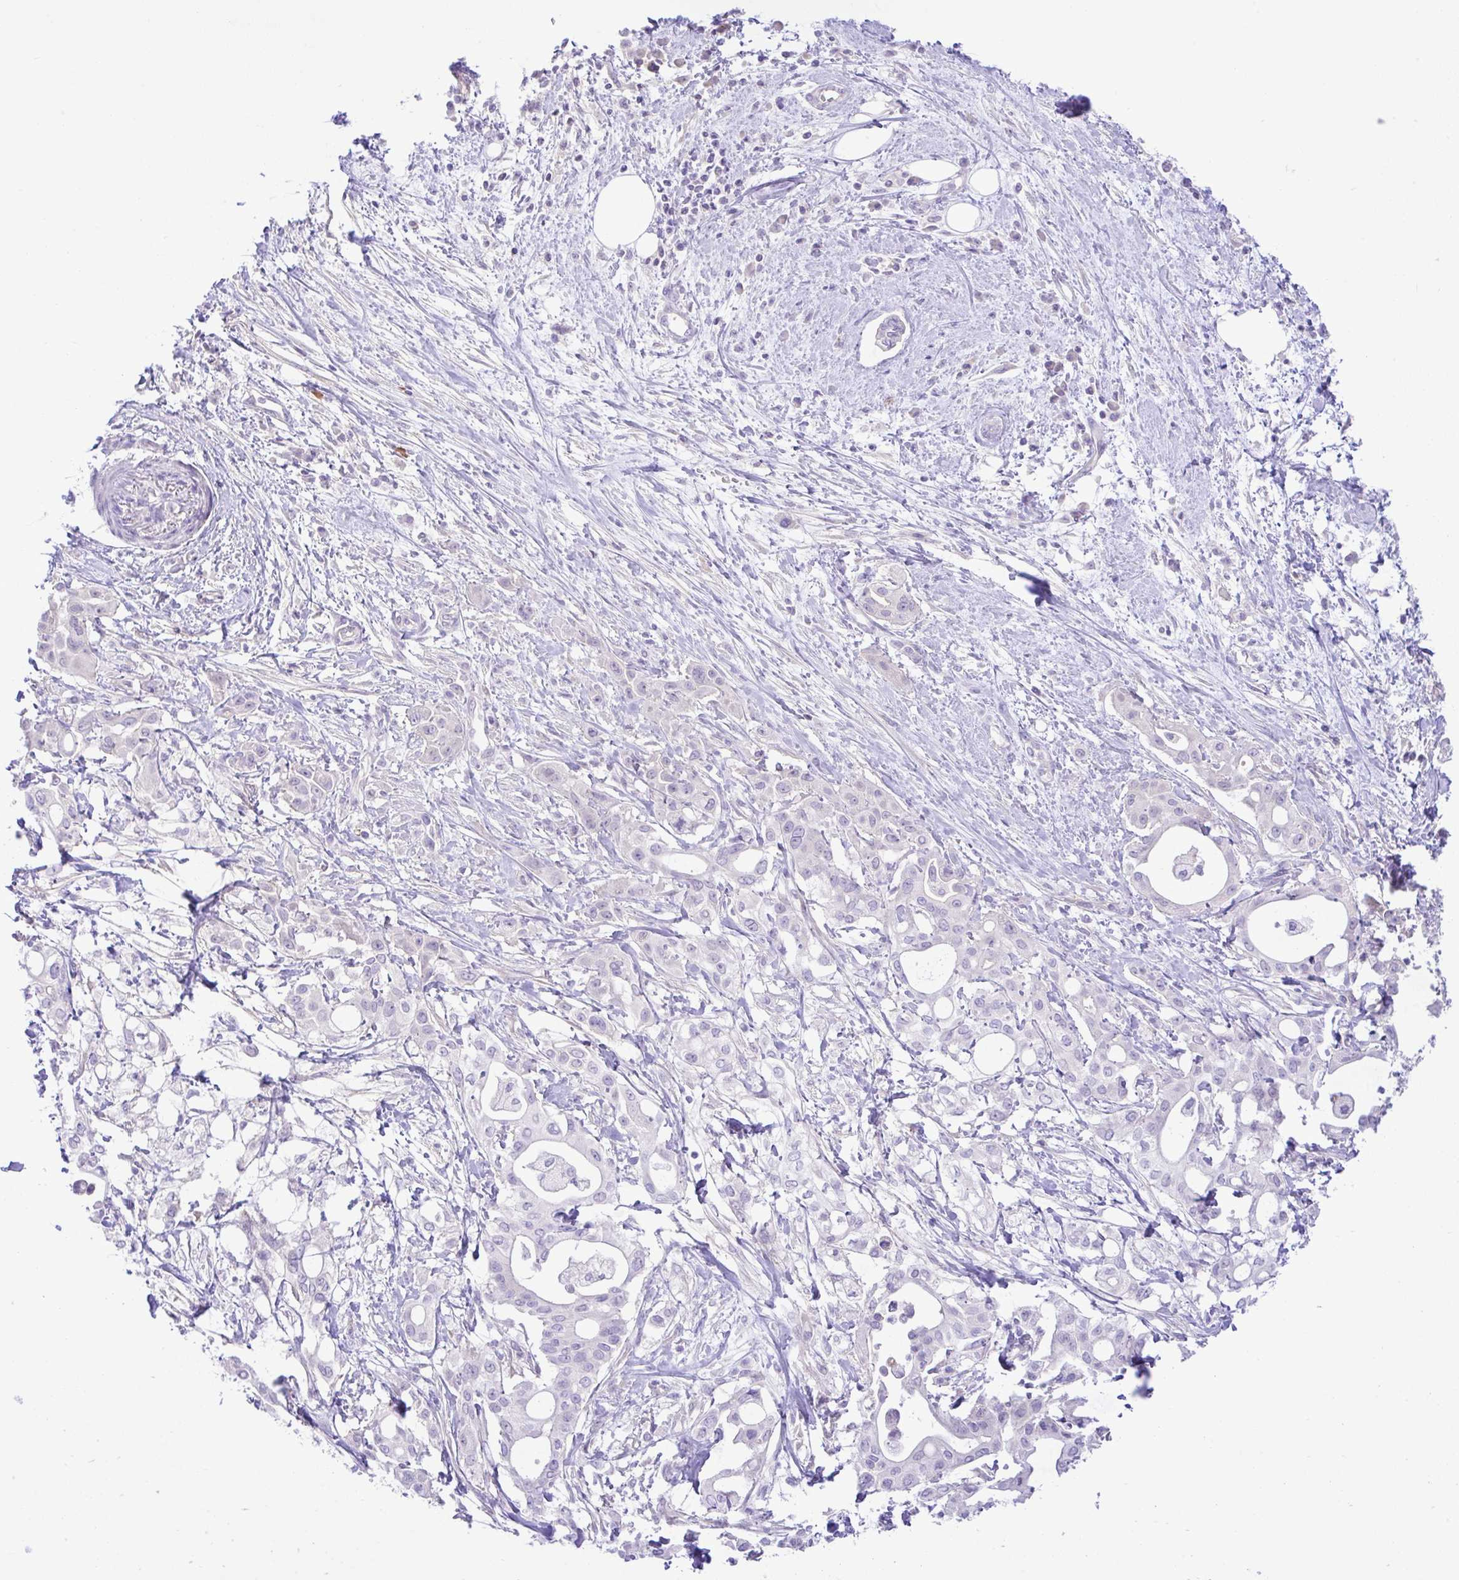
{"staining": {"intensity": "negative", "quantity": "none", "location": "none"}, "tissue": "pancreatic cancer", "cell_type": "Tumor cells", "image_type": "cancer", "snomed": [{"axis": "morphology", "description": "Adenocarcinoma, NOS"}, {"axis": "topography", "description": "Pancreas"}], "caption": "Immunohistochemical staining of adenocarcinoma (pancreatic) displays no significant expression in tumor cells.", "gene": "ZNF101", "patient": {"sex": "female", "age": 68}}